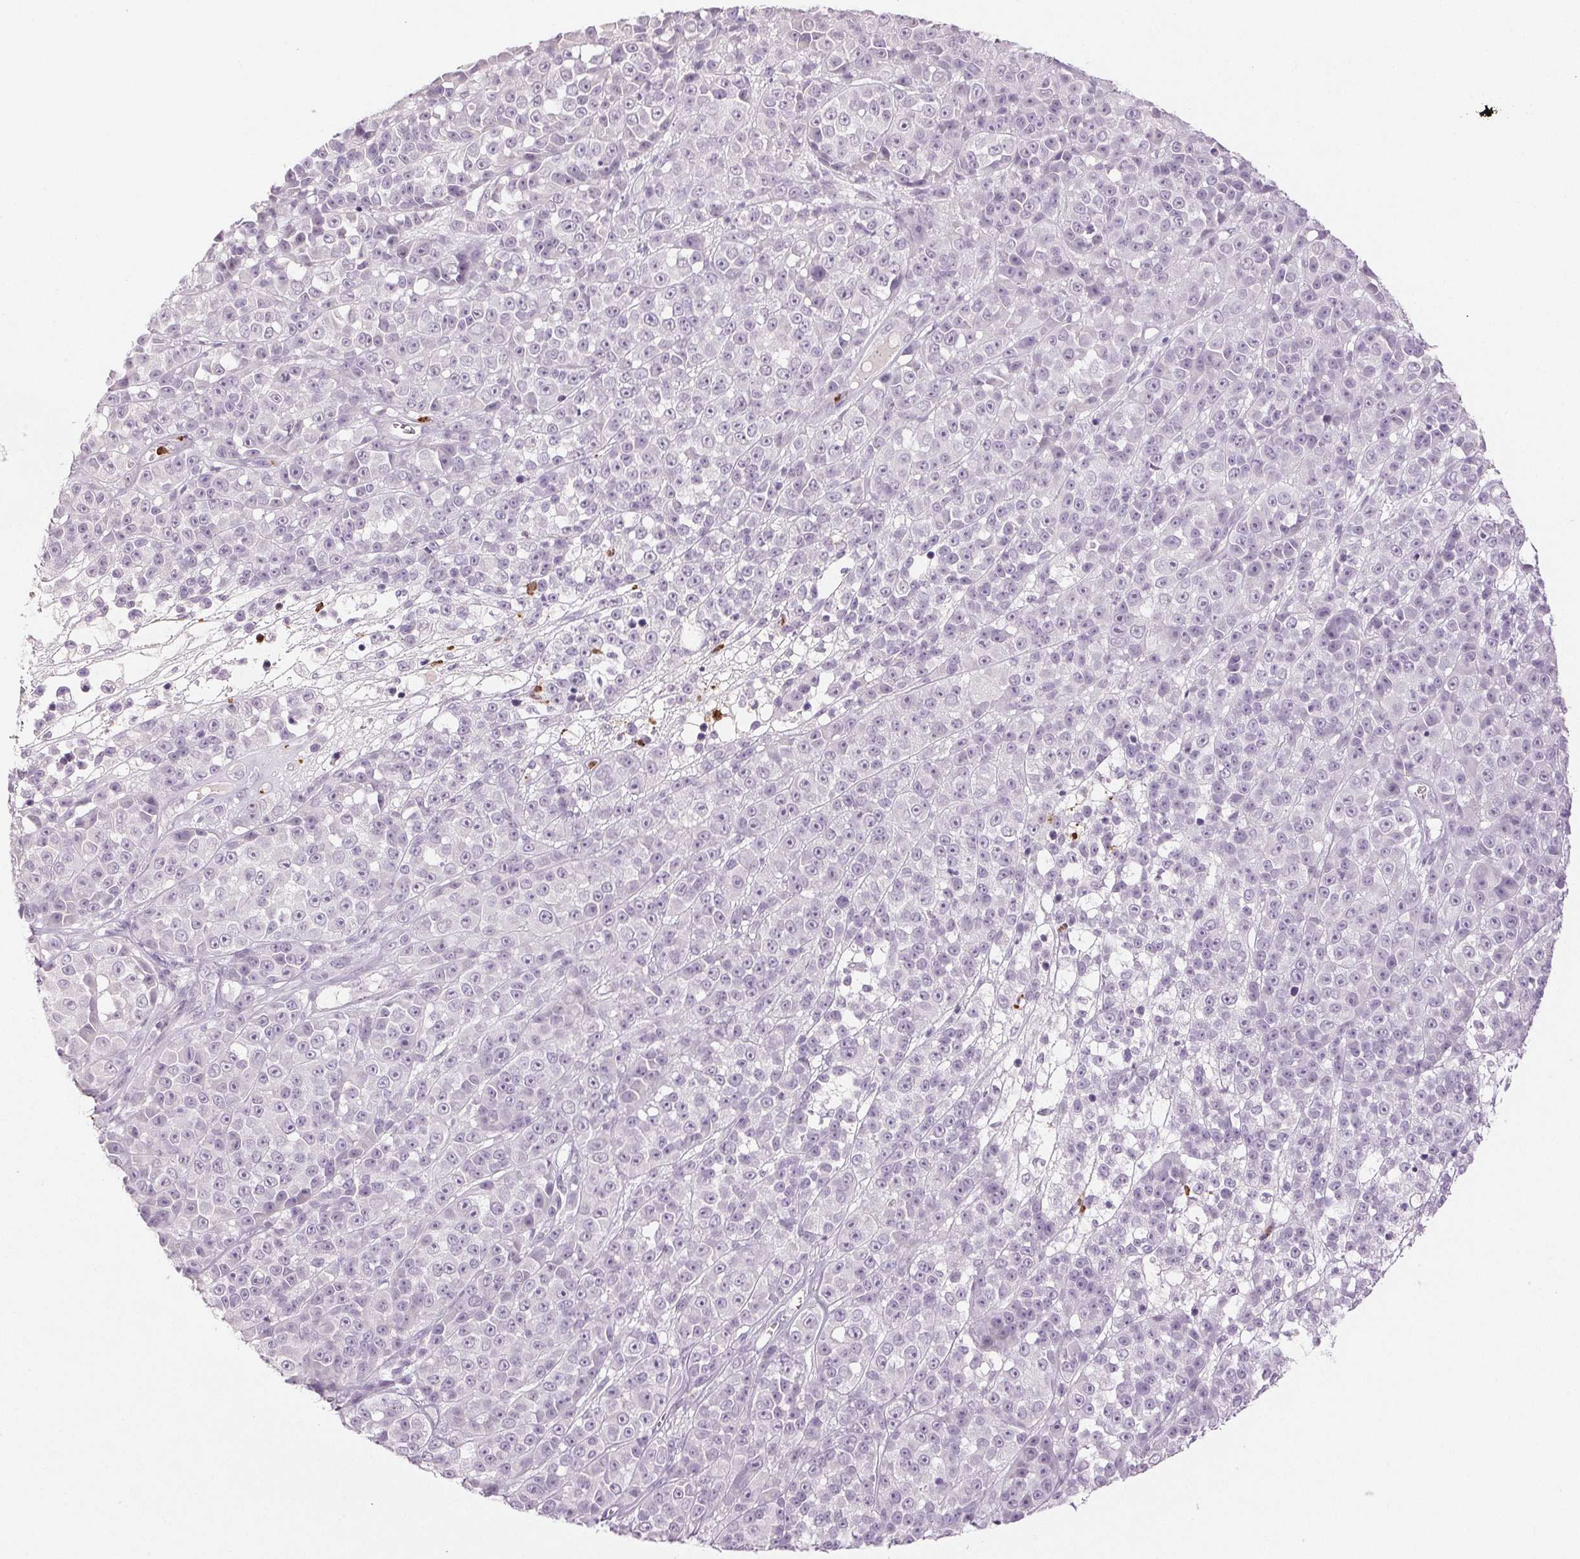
{"staining": {"intensity": "negative", "quantity": "none", "location": "none"}, "tissue": "melanoma", "cell_type": "Tumor cells", "image_type": "cancer", "snomed": [{"axis": "morphology", "description": "Malignant melanoma, NOS"}, {"axis": "topography", "description": "Skin"}, {"axis": "topography", "description": "Skin of back"}], "caption": "Immunohistochemistry histopathology image of neoplastic tissue: human malignant melanoma stained with DAB reveals no significant protein expression in tumor cells.", "gene": "LTF", "patient": {"sex": "male", "age": 91}}